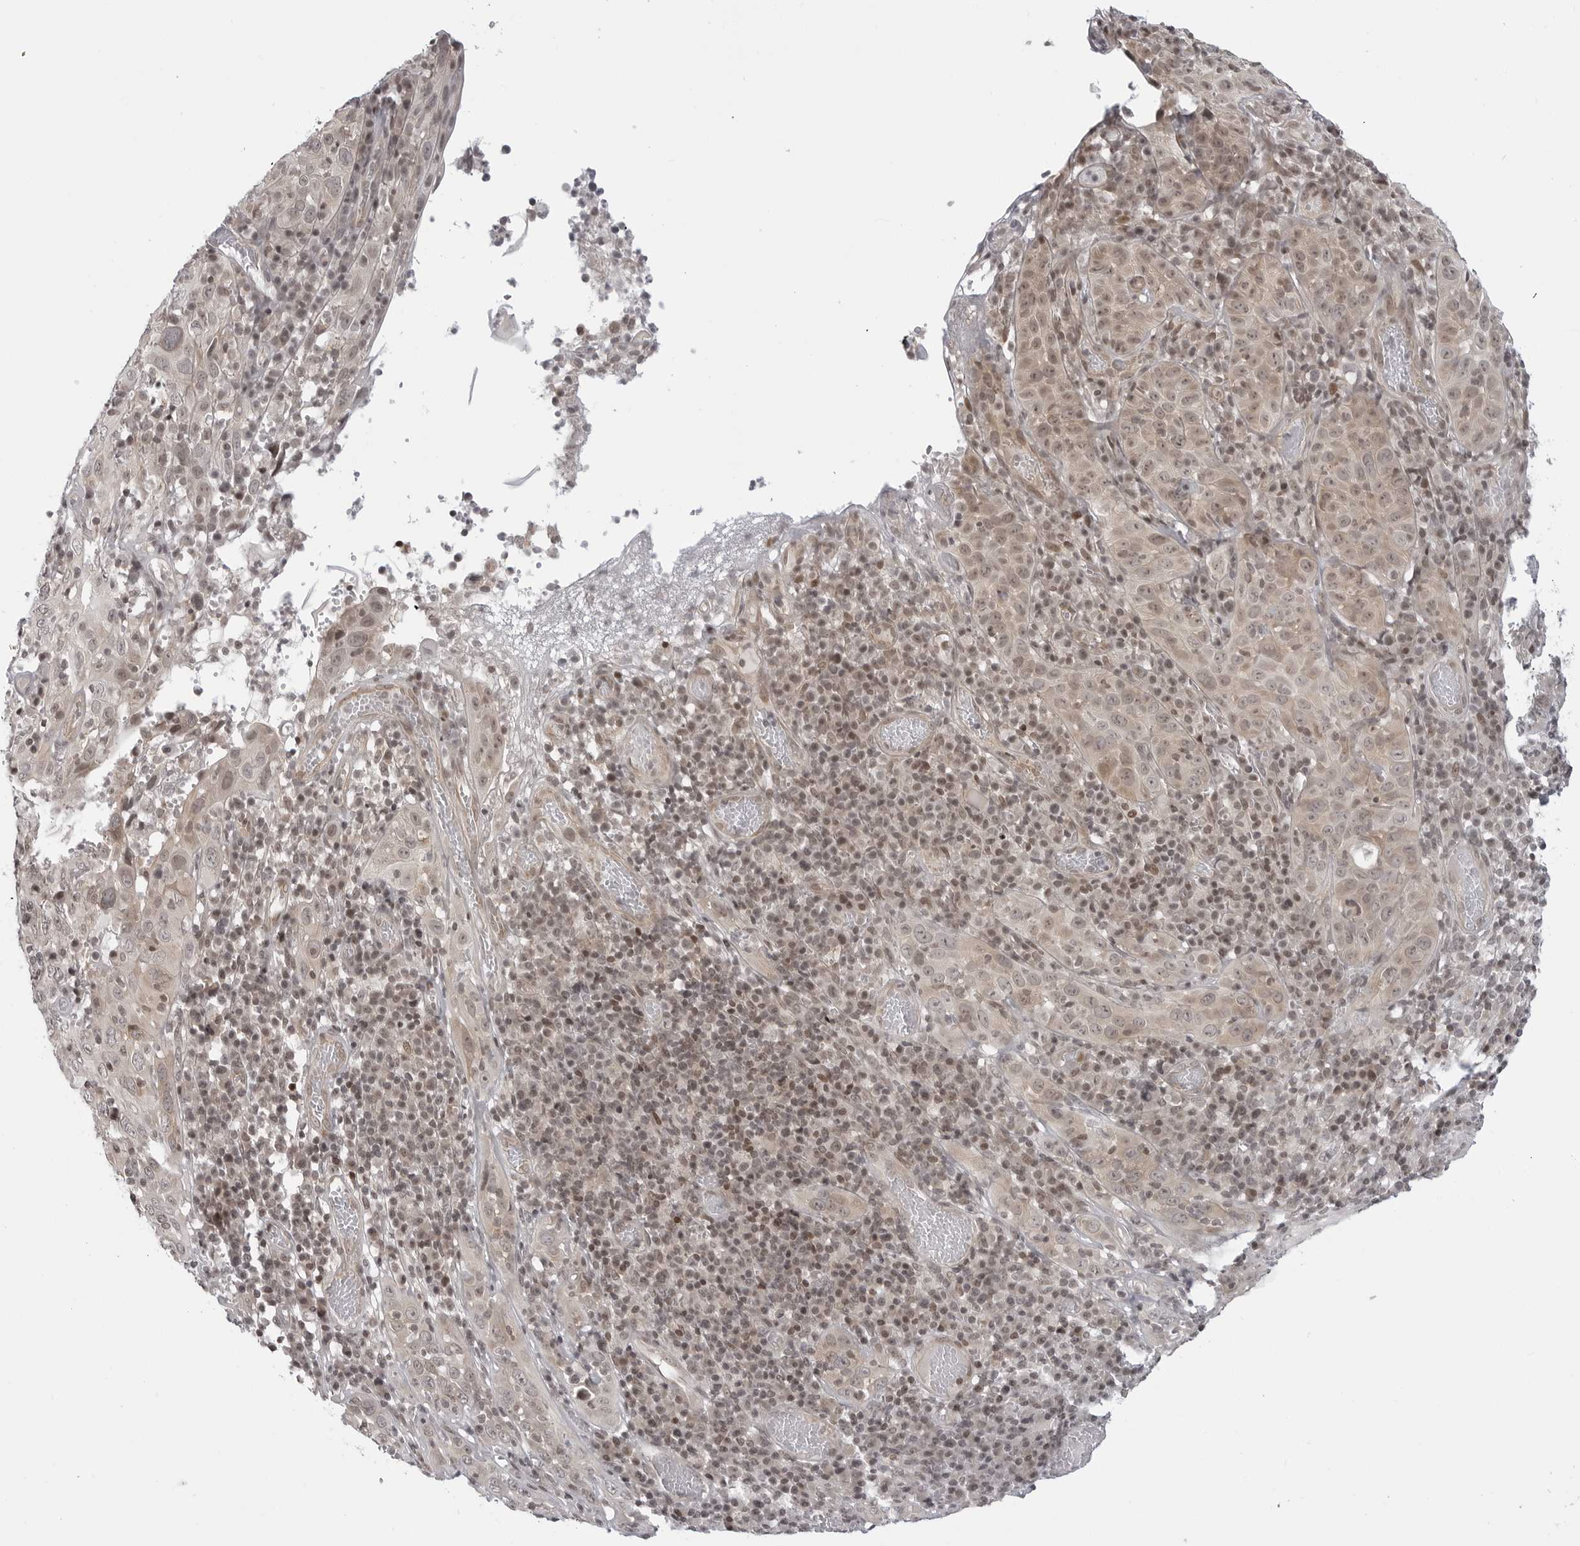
{"staining": {"intensity": "weak", "quantity": "25%-75%", "location": "cytoplasmic/membranous,nuclear"}, "tissue": "cervical cancer", "cell_type": "Tumor cells", "image_type": "cancer", "snomed": [{"axis": "morphology", "description": "Squamous cell carcinoma, NOS"}, {"axis": "topography", "description": "Cervix"}], "caption": "Cervical squamous cell carcinoma tissue demonstrates weak cytoplasmic/membranous and nuclear expression in approximately 25%-75% of tumor cells The staining was performed using DAB (3,3'-diaminobenzidine) to visualize the protein expression in brown, while the nuclei were stained in blue with hematoxylin (Magnification: 20x).", "gene": "C8orf33", "patient": {"sex": "female", "age": 46}}